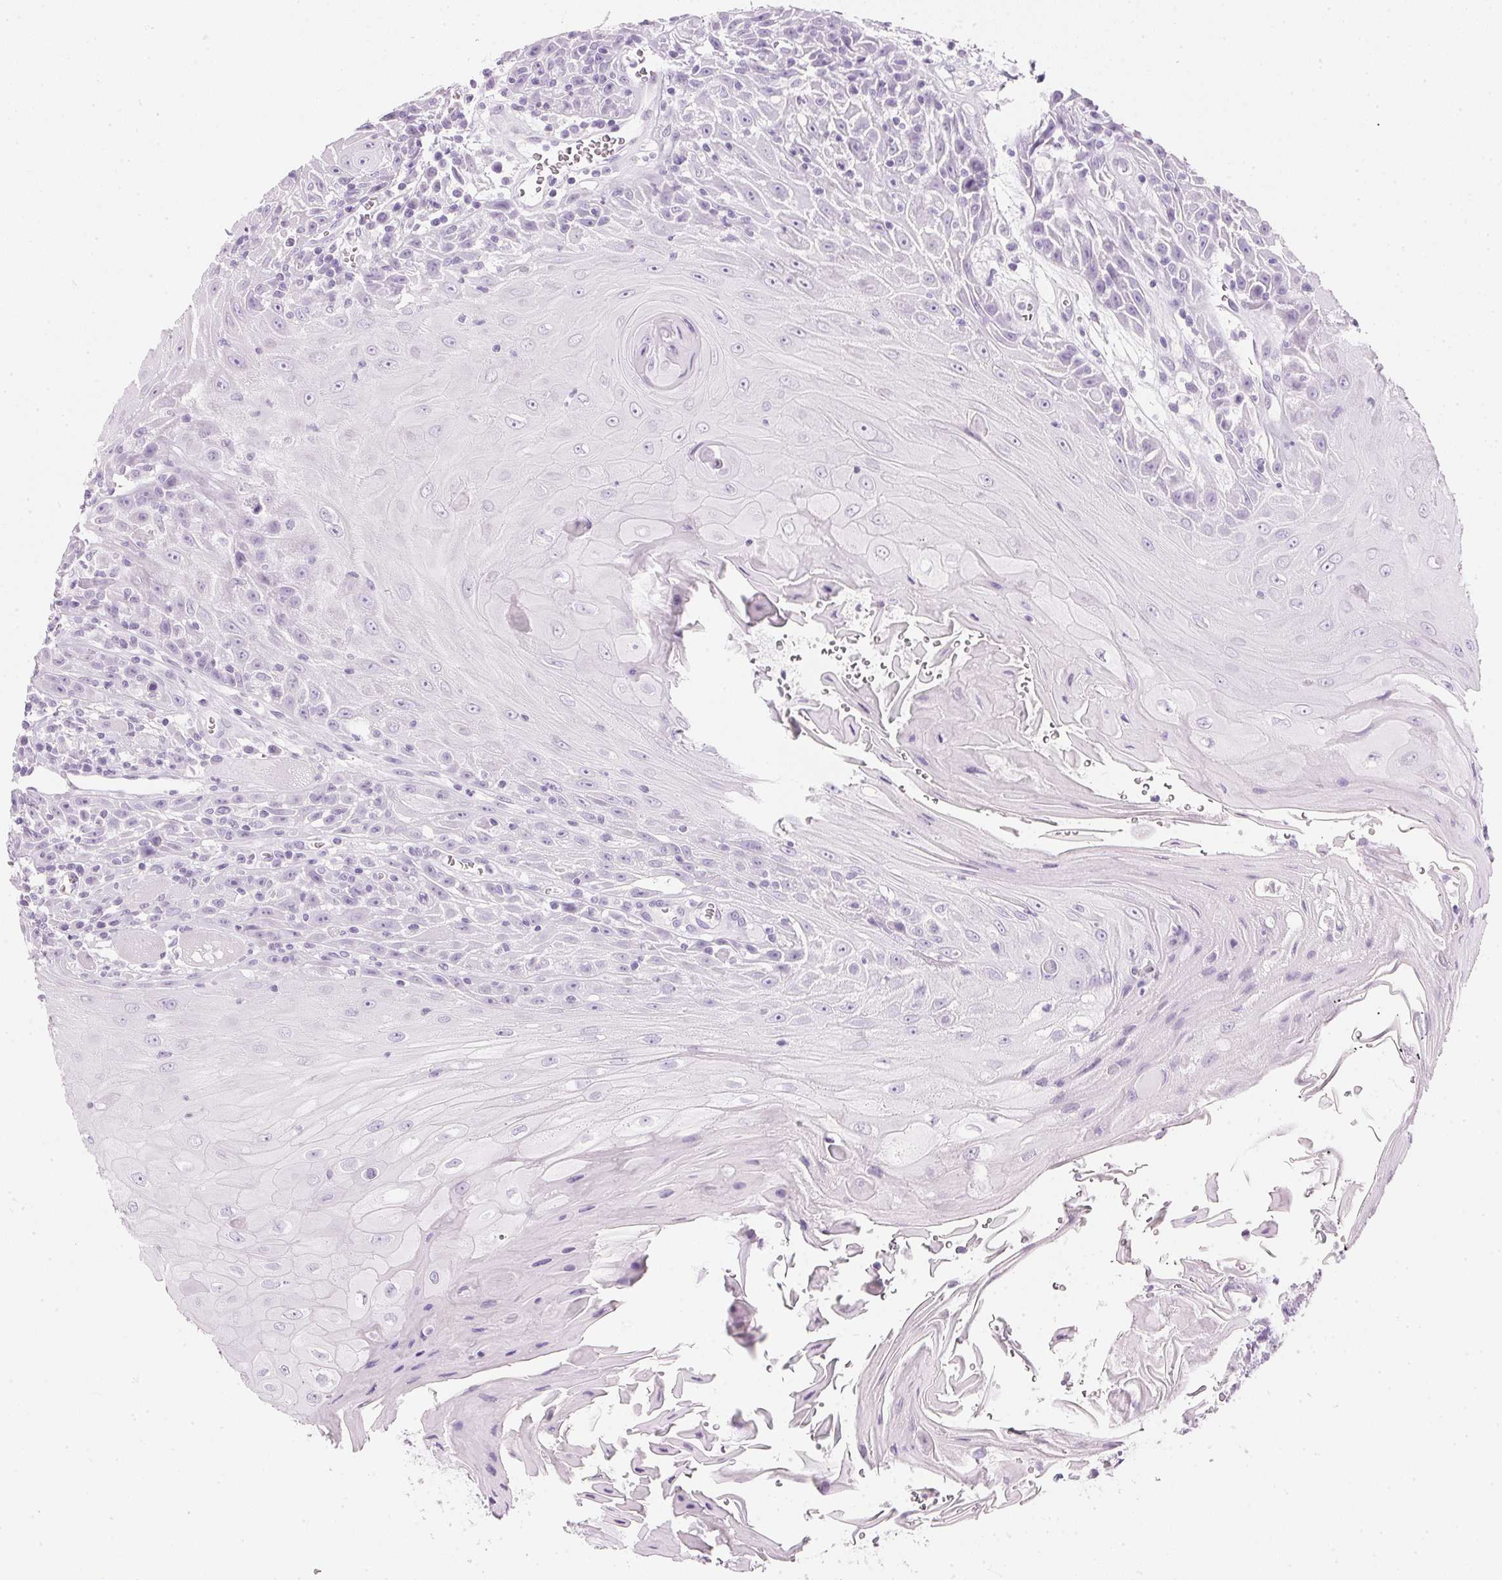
{"staining": {"intensity": "negative", "quantity": "none", "location": "none"}, "tissue": "head and neck cancer", "cell_type": "Tumor cells", "image_type": "cancer", "snomed": [{"axis": "morphology", "description": "Normal tissue, NOS"}, {"axis": "morphology", "description": "Squamous cell carcinoma, NOS"}, {"axis": "topography", "description": "Oral tissue"}, {"axis": "topography", "description": "Head-Neck"}], "caption": "Squamous cell carcinoma (head and neck) was stained to show a protein in brown. There is no significant expression in tumor cells.", "gene": "IGFBP1", "patient": {"sex": "male", "age": 52}}